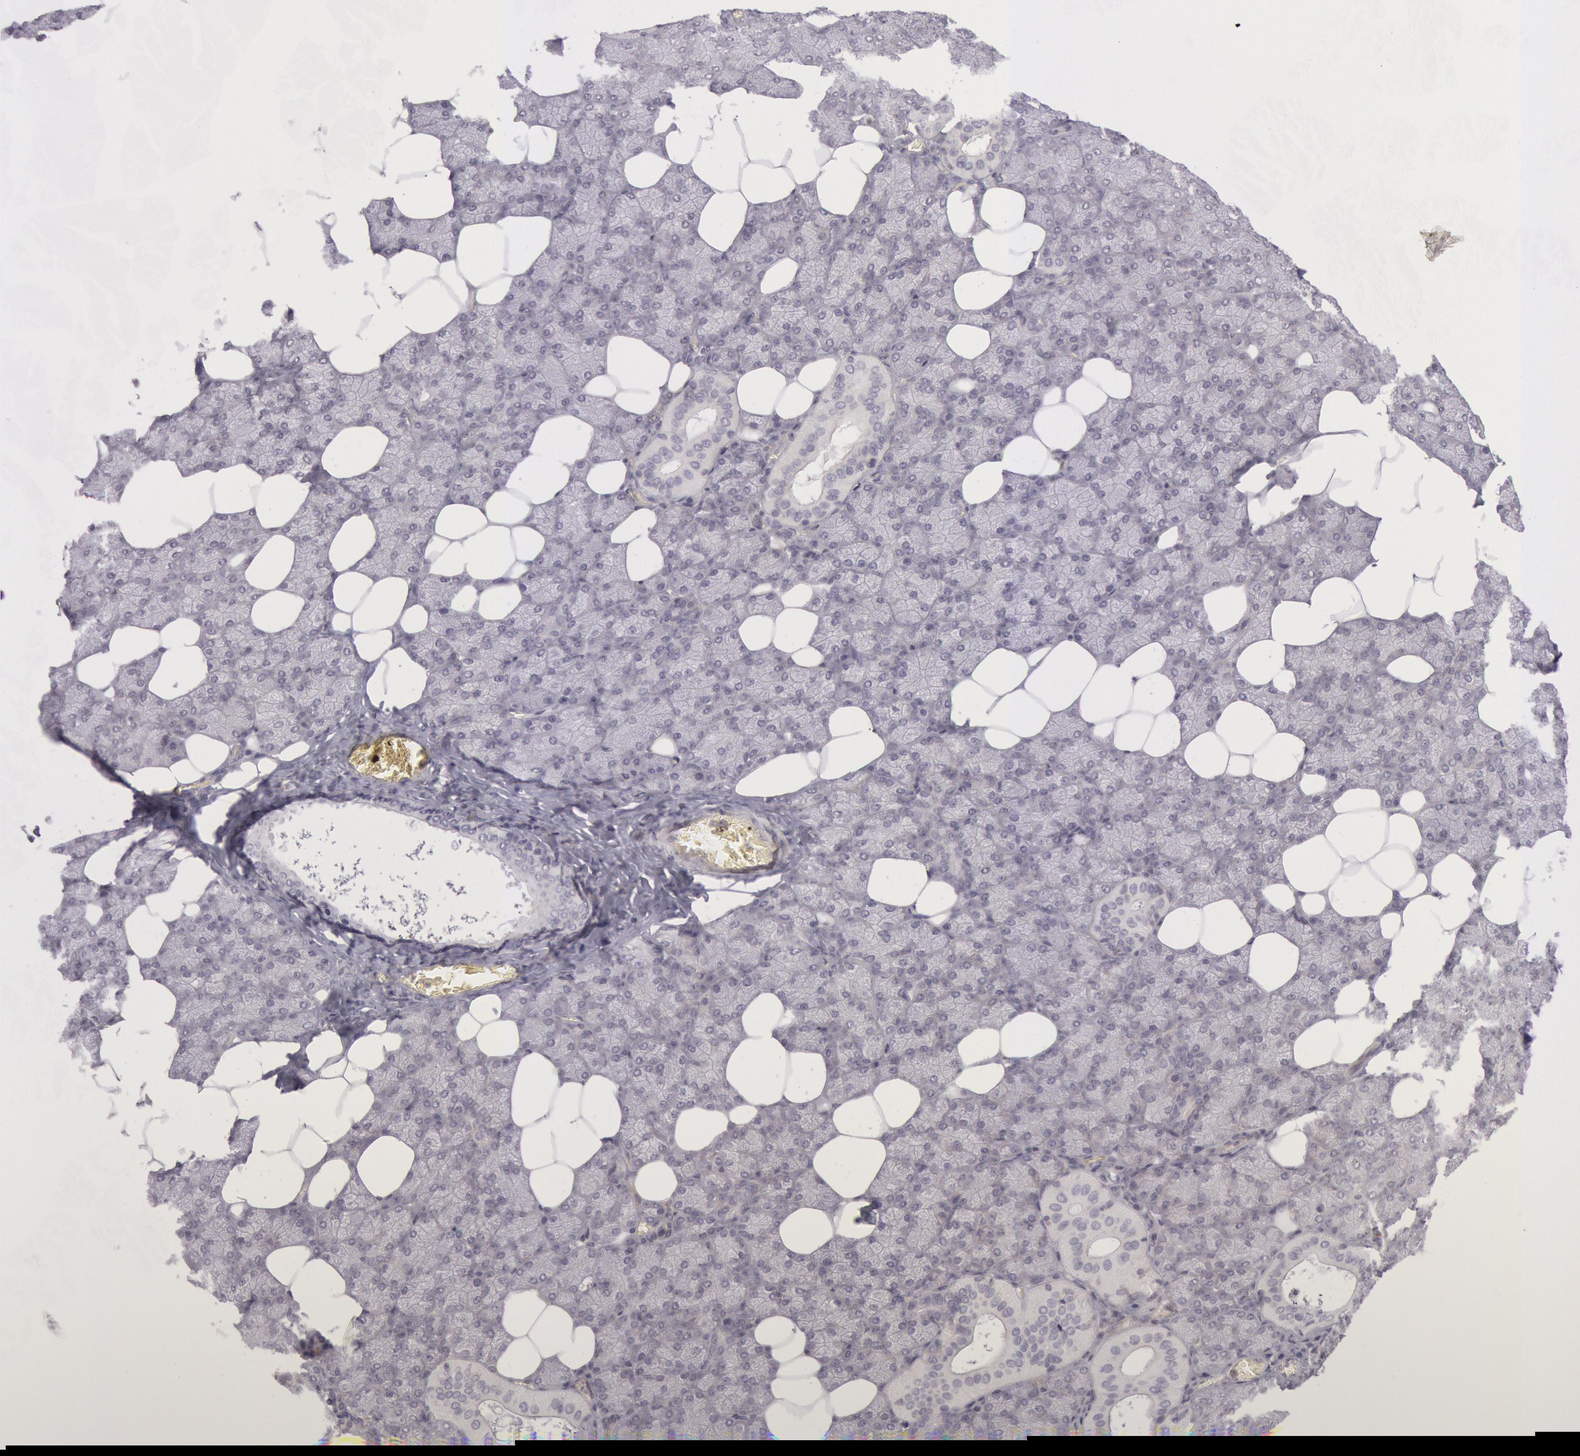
{"staining": {"intensity": "negative", "quantity": "none", "location": "none"}, "tissue": "salivary gland", "cell_type": "Glandular cells", "image_type": "normal", "snomed": [{"axis": "morphology", "description": "Normal tissue, NOS"}, {"axis": "topography", "description": "Lymph node"}, {"axis": "topography", "description": "Salivary gland"}], "caption": "The immunohistochemistry (IHC) photomicrograph has no significant positivity in glandular cells of salivary gland.", "gene": "IKBKB", "patient": {"sex": "male", "age": 8}}